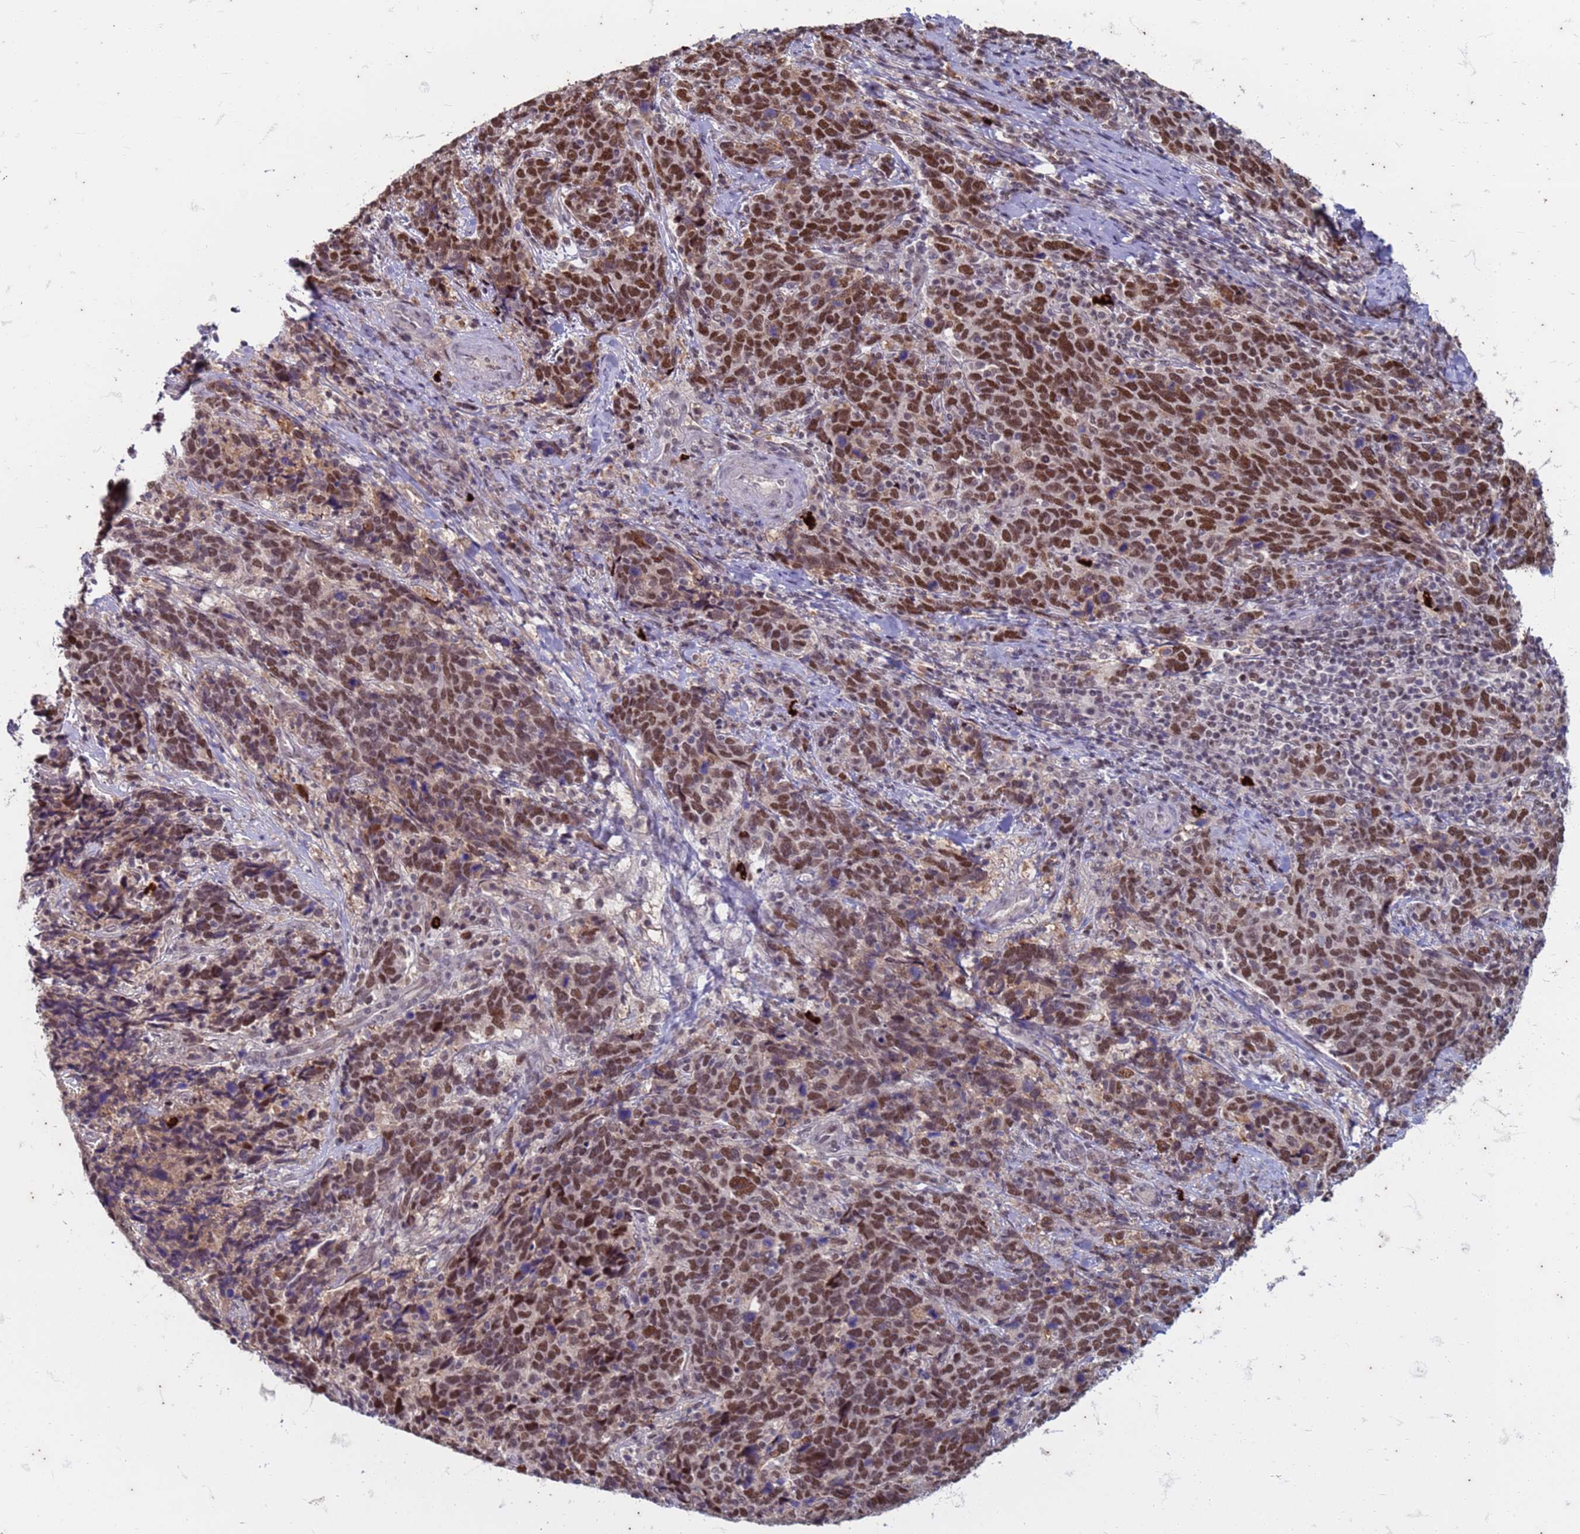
{"staining": {"intensity": "strong", "quantity": ">75%", "location": "nuclear"}, "tissue": "cervical cancer", "cell_type": "Tumor cells", "image_type": "cancer", "snomed": [{"axis": "morphology", "description": "Squamous cell carcinoma, NOS"}, {"axis": "topography", "description": "Cervix"}], "caption": "Immunohistochemical staining of human squamous cell carcinoma (cervical) displays strong nuclear protein staining in about >75% of tumor cells.", "gene": "TRMT6", "patient": {"sex": "female", "age": 41}}